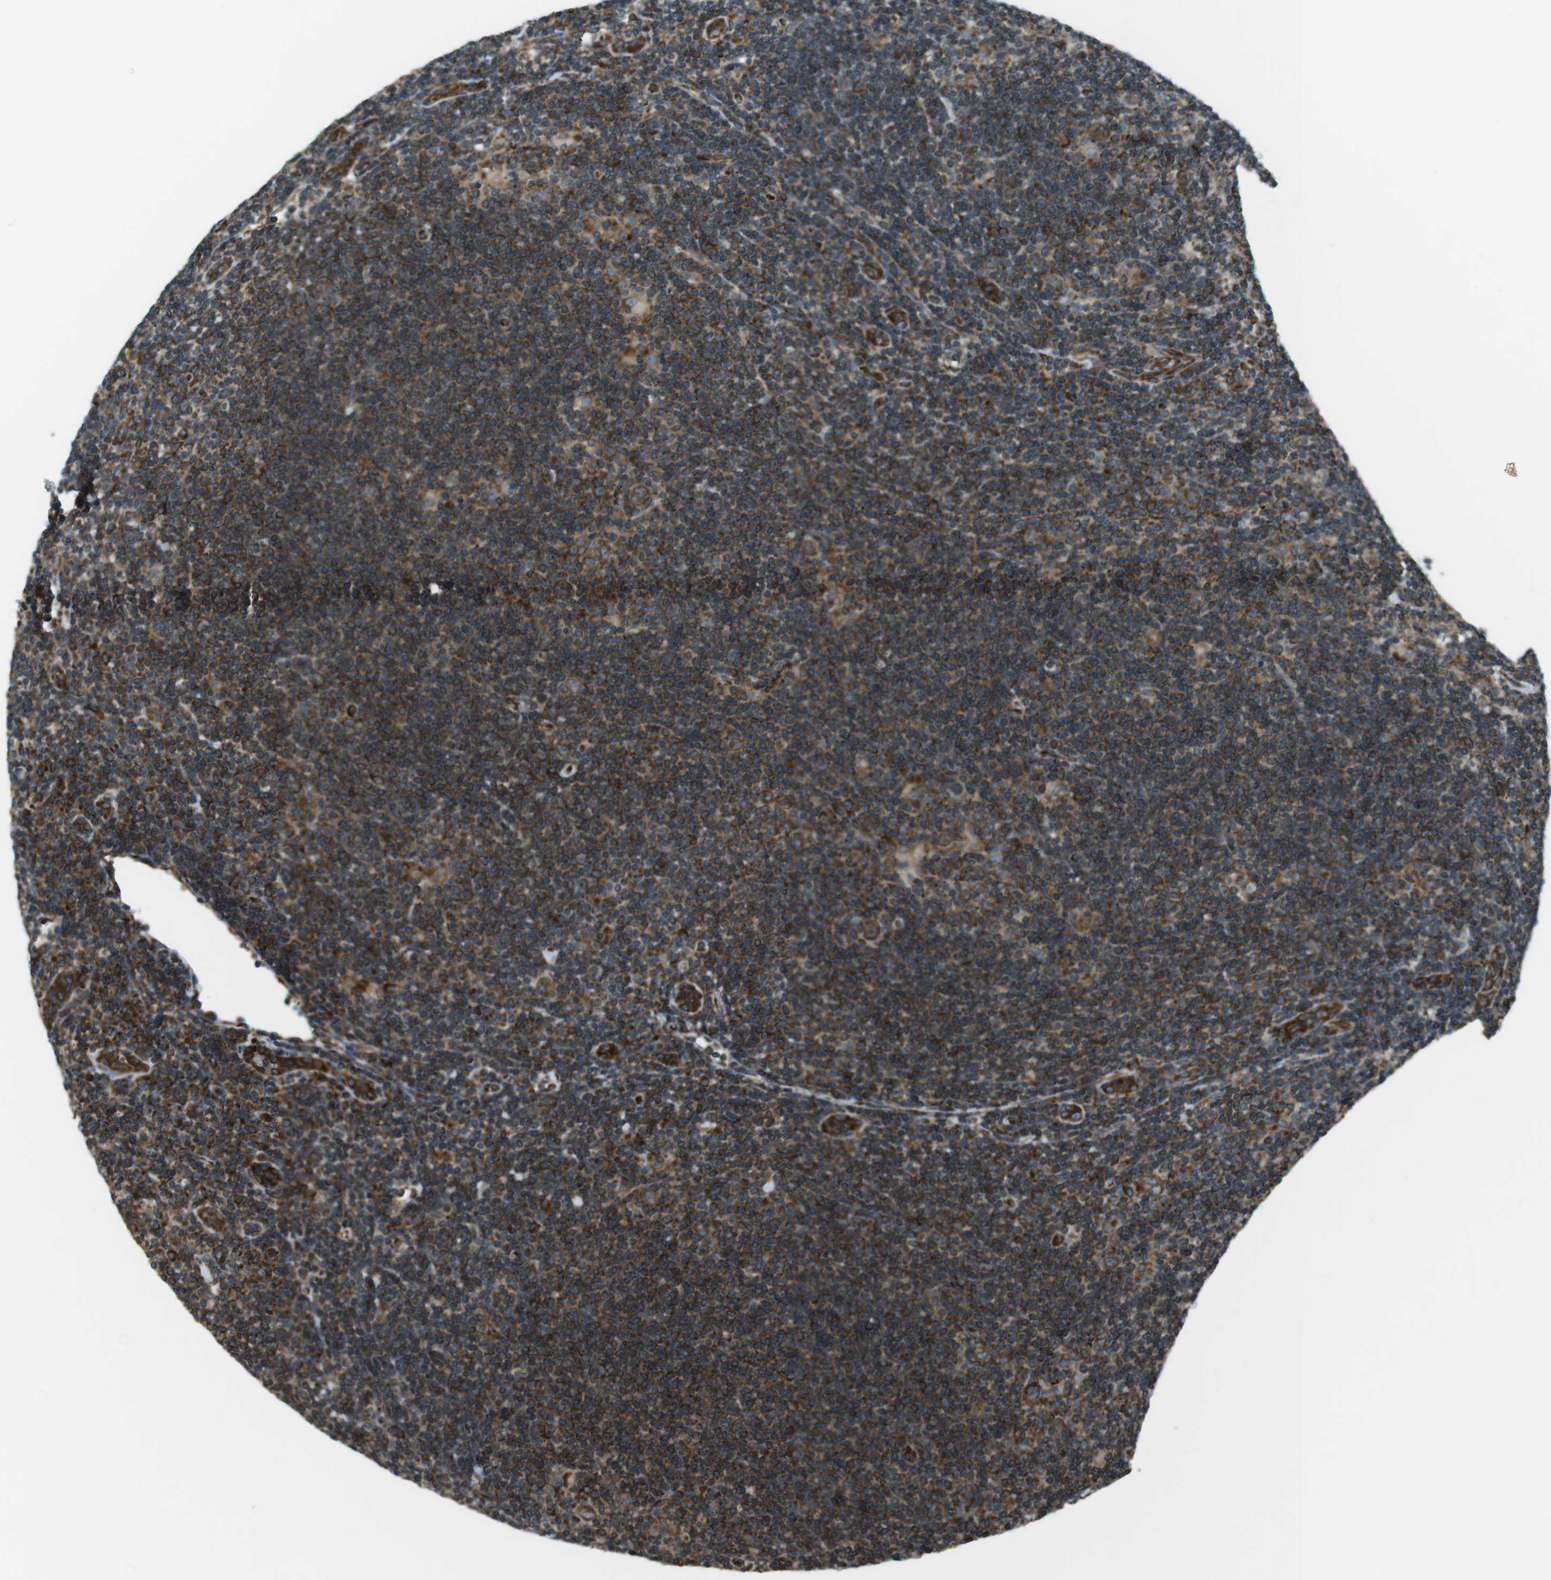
{"staining": {"intensity": "moderate", "quantity": ">75%", "location": "cytoplasmic/membranous"}, "tissue": "lymphoma", "cell_type": "Tumor cells", "image_type": "cancer", "snomed": [{"axis": "morphology", "description": "Hodgkin's disease, NOS"}, {"axis": "topography", "description": "Lymph node"}], "caption": "A brown stain shows moderate cytoplasmic/membranous expression of a protein in human Hodgkin's disease tumor cells.", "gene": "KTN1", "patient": {"sex": "female", "age": 57}}